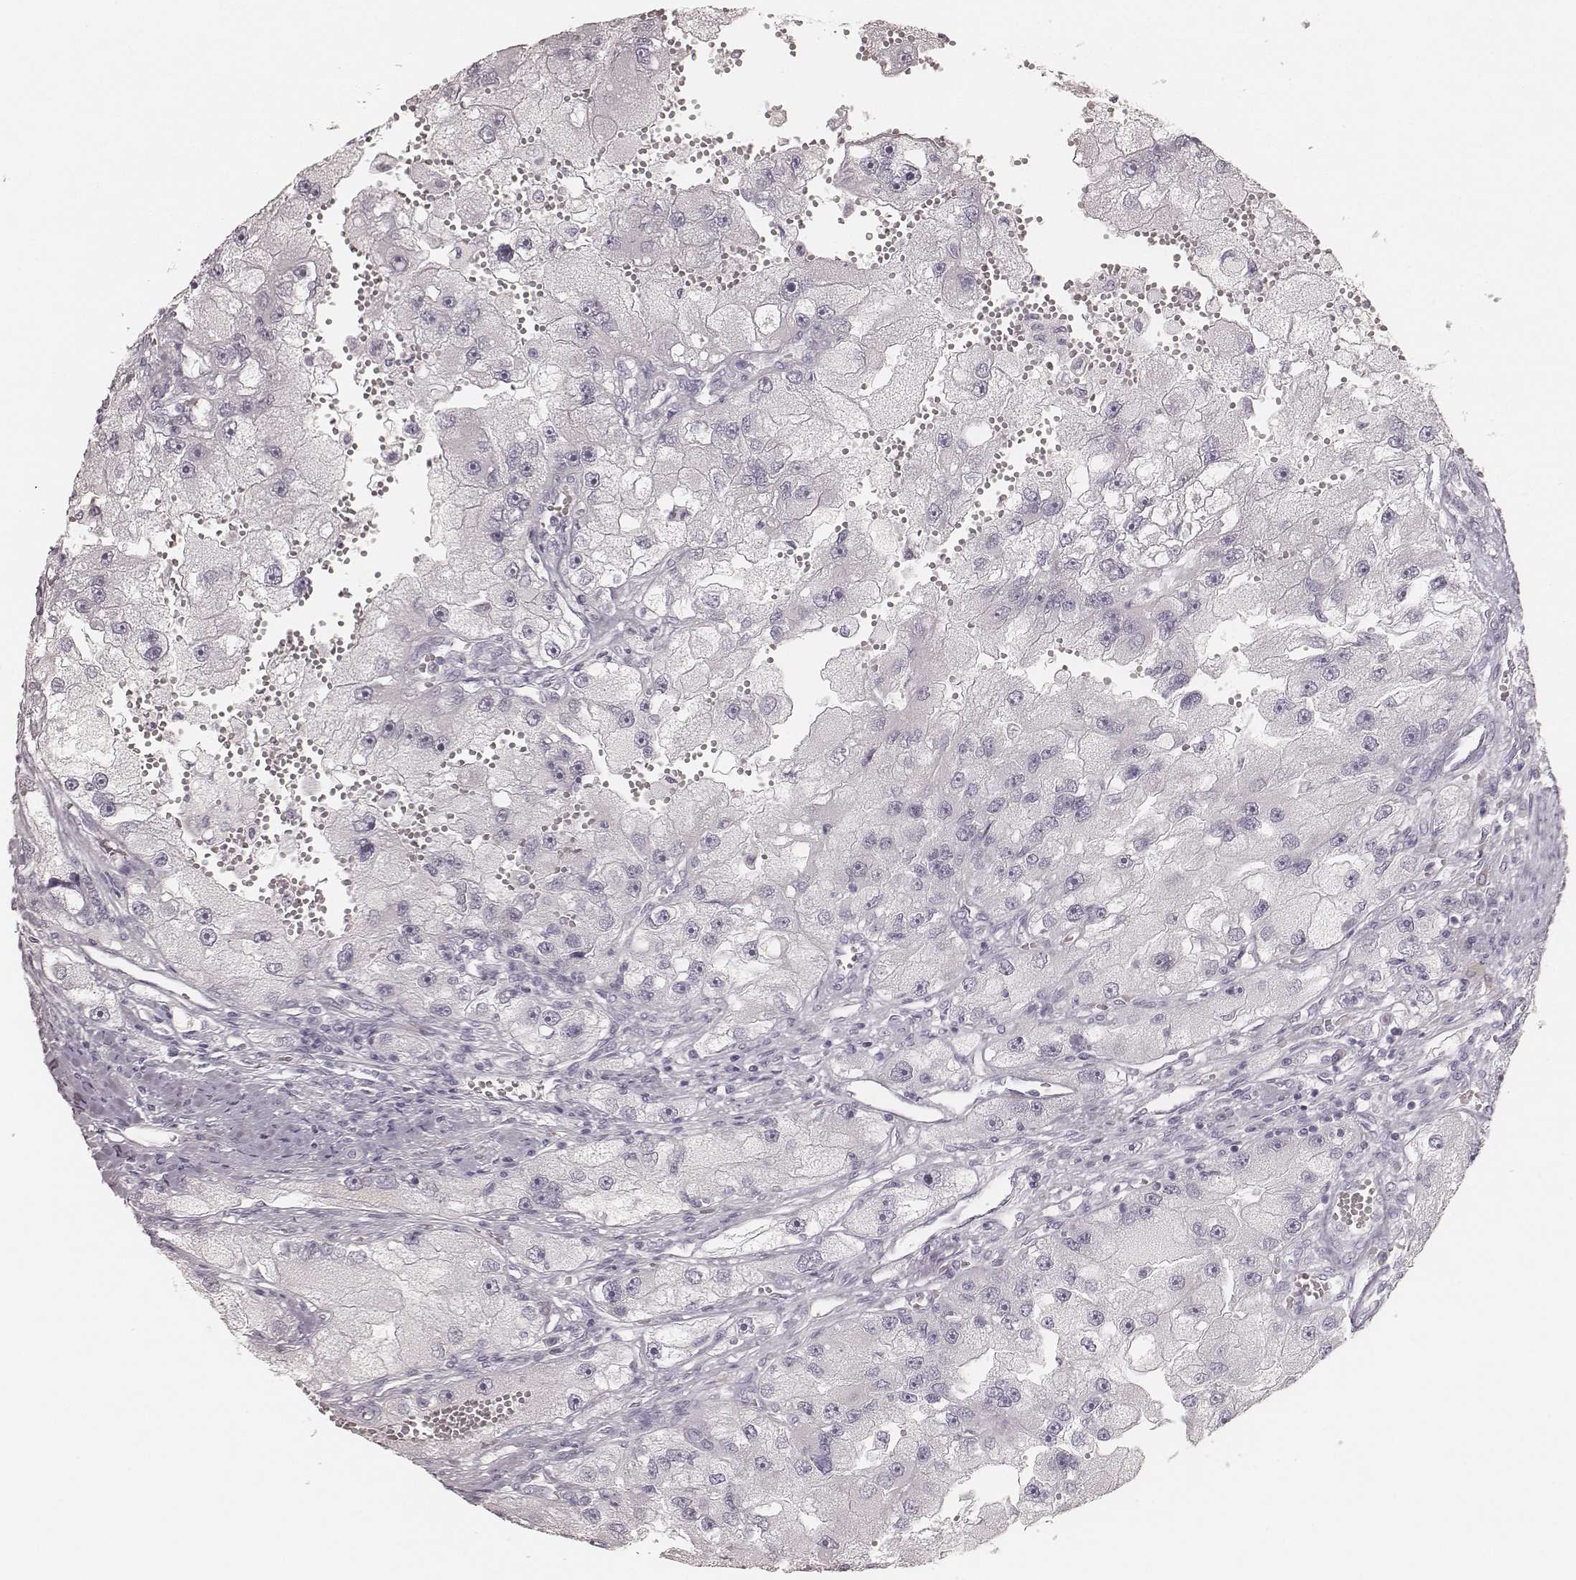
{"staining": {"intensity": "negative", "quantity": "none", "location": "none"}, "tissue": "renal cancer", "cell_type": "Tumor cells", "image_type": "cancer", "snomed": [{"axis": "morphology", "description": "Adenocarcinoma, NOS"}, {"axis": "topography", "description": "Kidney"}], "caption": "High magnification brightfield microscopy of renal adenocarcinoma stained with DAB (brown) and counterstained with hematoxylin (blue): tumor cells show no significant expression.", "gene": "KRT82", "patient": {"sex": "male", "age": 63}}